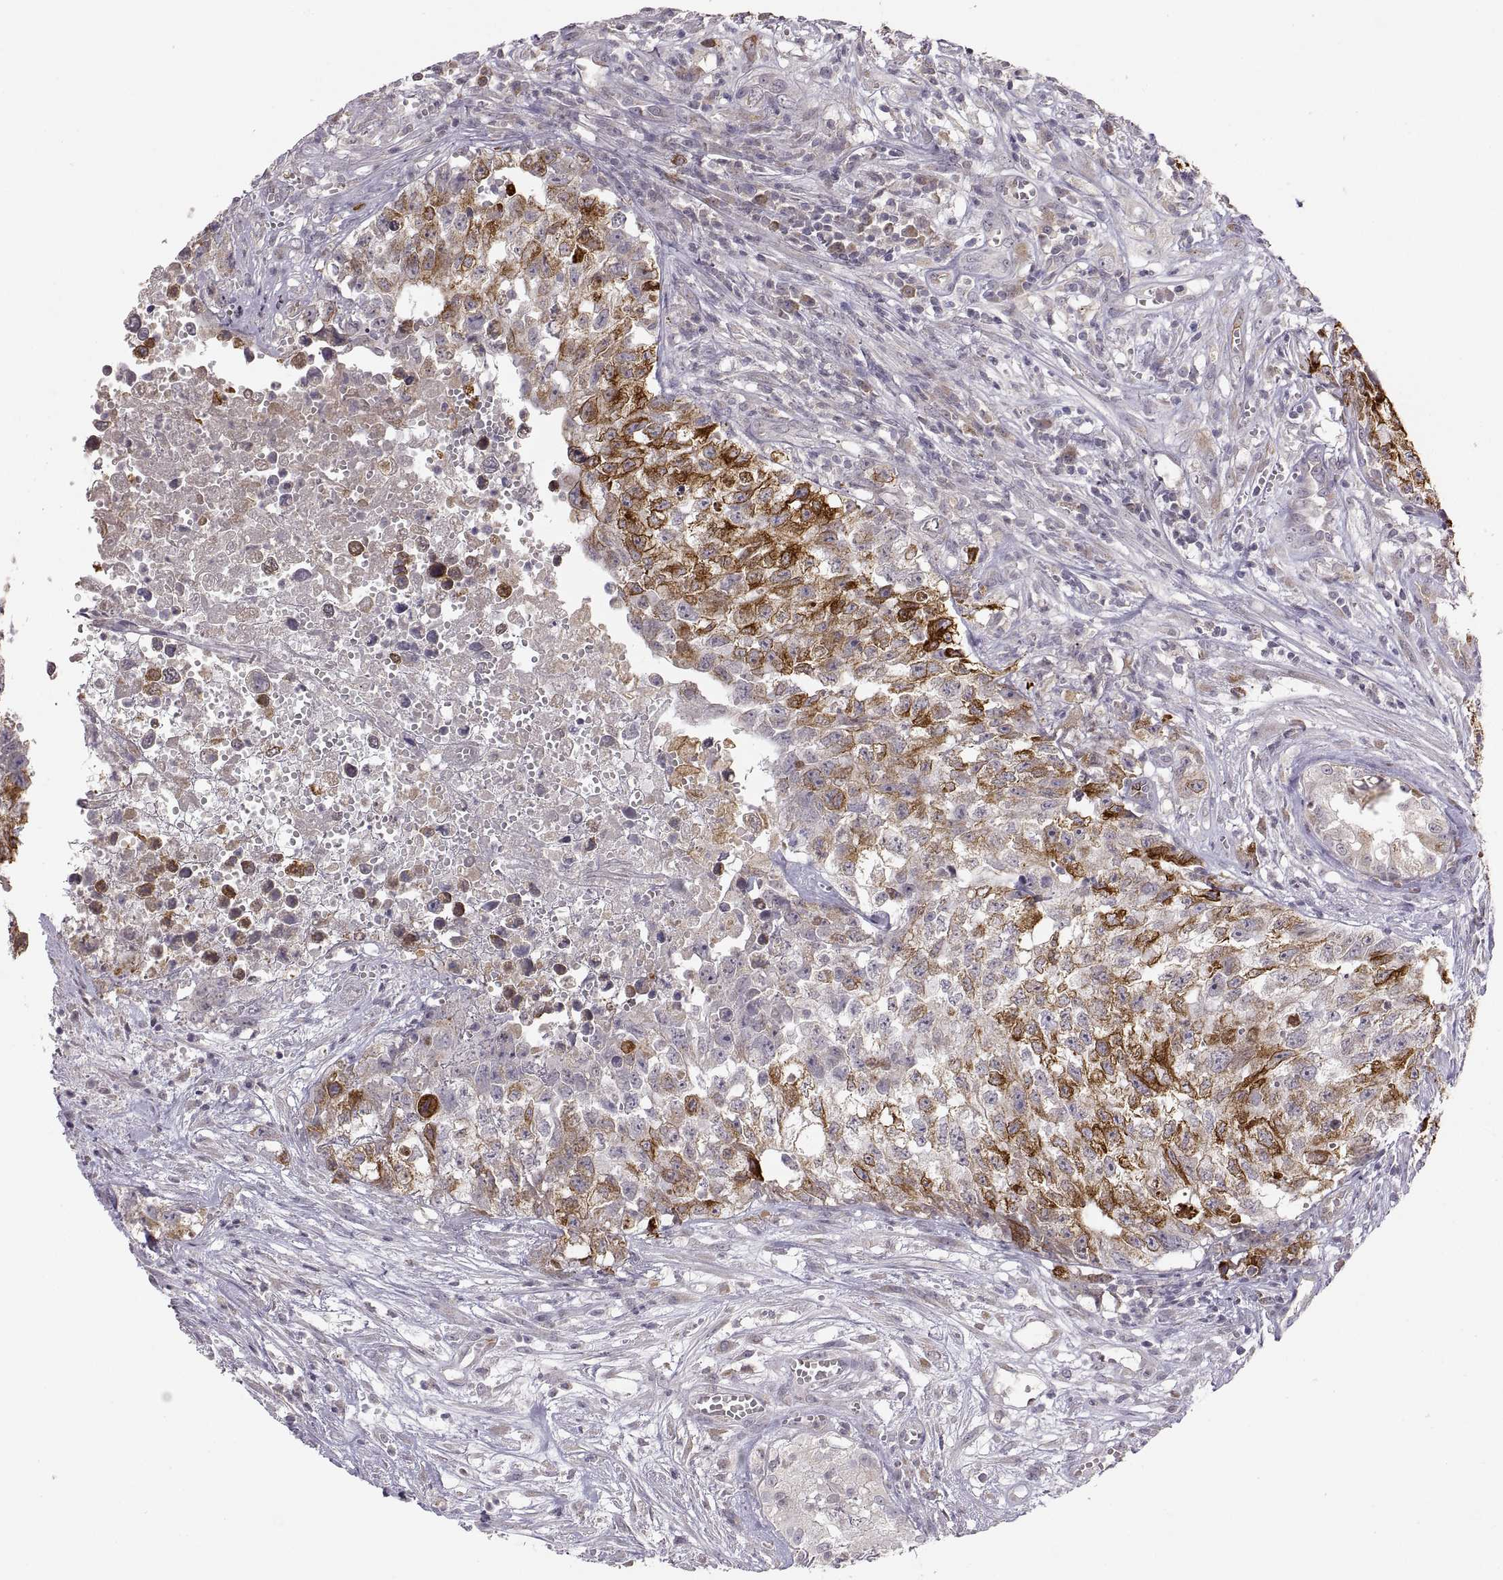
{"staining": {"intensity": "strong", "quantity": "25%-75%", "location": "cytoplasmic/membranous"}, "tissue": "testis cancer", "cell_type": "Tumor cells", "image_type": "cancer", "snomed": [{"axis": "morphology", "description": "Seminoma, NOS"}, {"axis": "morphology", "description": "Carcinoma, Embryonal, NOS"}, {"axis": "topography", "description": "Testis"}], "caption": "Brown immunohistochemical staining in human seminoma (testis) displays strong cytoplasmic/membranous staining in about 25%-75% of tumor cells.", "gene": "HMGCR", "patient": {"sex": "male", "age": 22}}